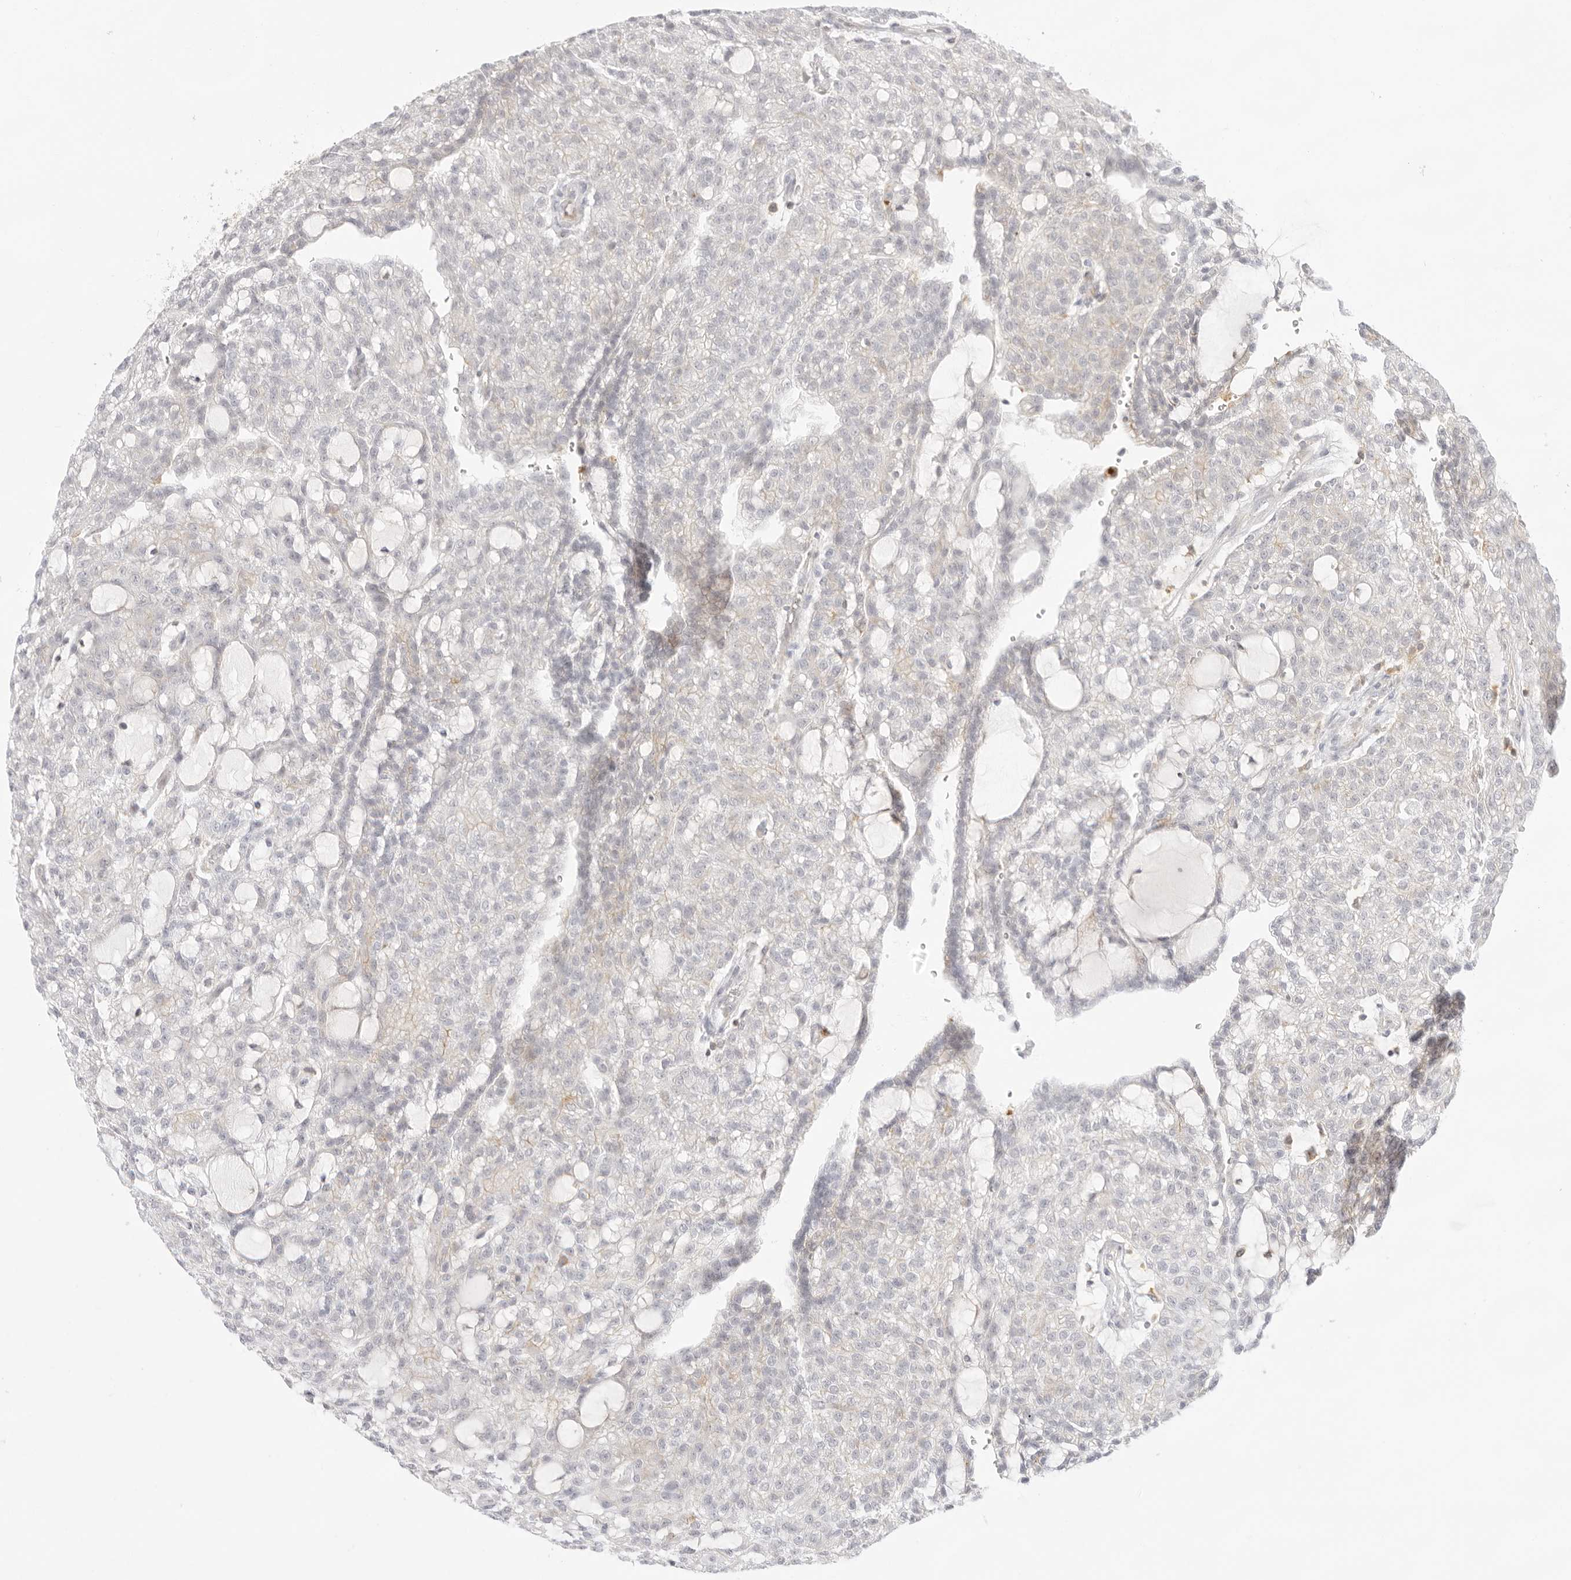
{"staining": {"intensity": "negative", "quantity": "none", "location": "none"}, "tissue": "renal cancer", "cell_type": "Tumor cells", "image_type": "cancer", "snomed": [{"axis": "morphology", "description": "Adenocarcinoma, NOS"}, {"axis": "topography", "description": "Kidney"}], "caption": "Renal cancer was stained to show a protein in brown. There is no significant staining in tumor cells.", "gene": "TNFRSF14", "patient": {"sex": "male", "age": 63}}